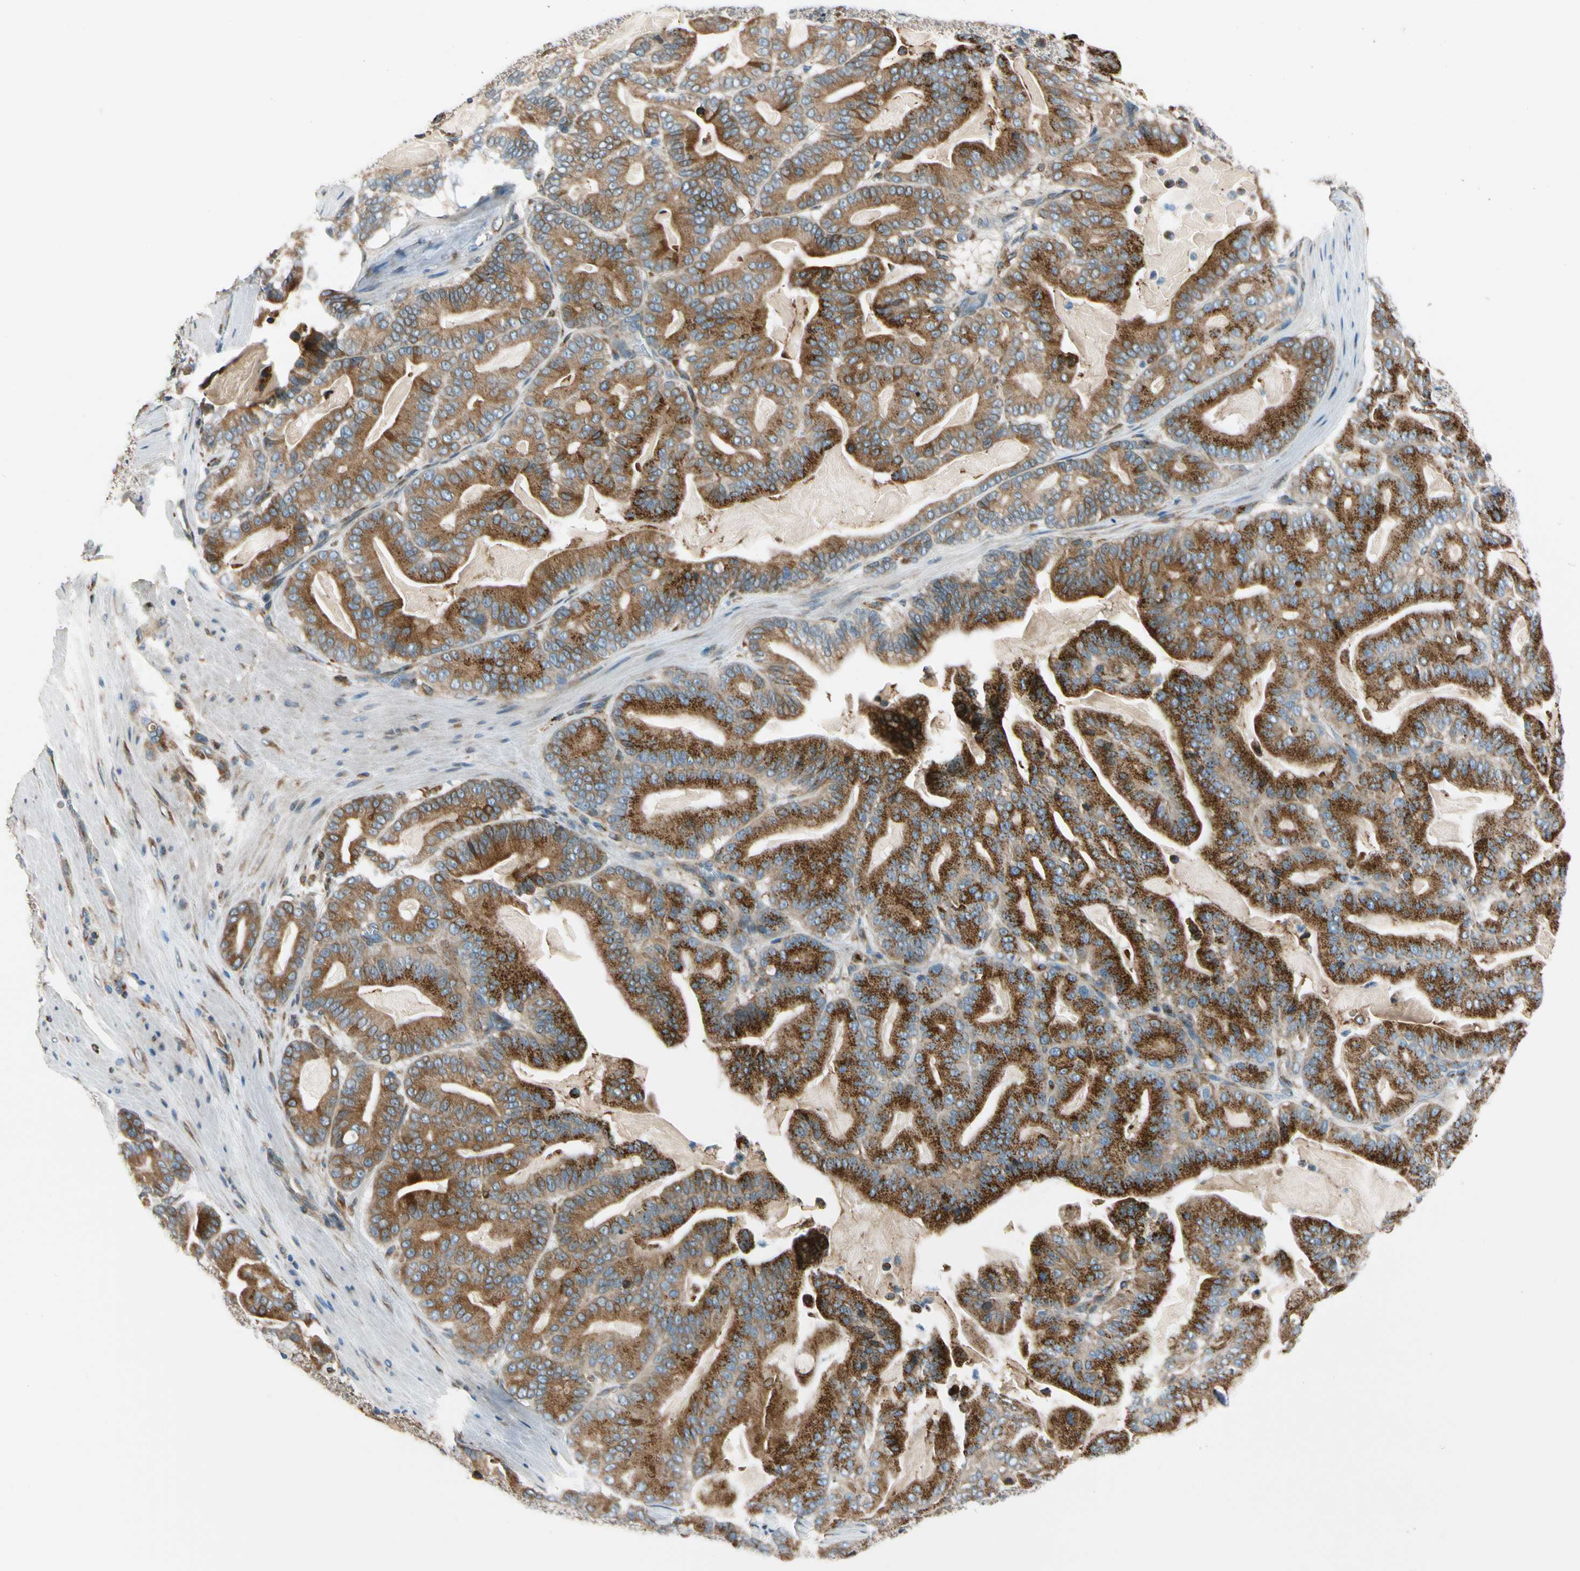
{"staining": {"intensity": "strong", "quantity": ">75%", "location": "cytoplasmic/membranous"}, "tissue": "pancreatic cancer", "cell_type": "Tumor cells", "image_type": "cancer", "snomed": [{"axis": "morphology", "description": "Adenocarcinoma, NOS"}, {"axis": "topography", "description": "Pancreas"}], "caption": "IHC of human adenocarcinoma (pancreatic) shows high levels of strong cytoplasmic/membranous staining in about >75% of tumor cells.", "gene": "NUCB1", "patient": {"sex": "male", "age": 63}}